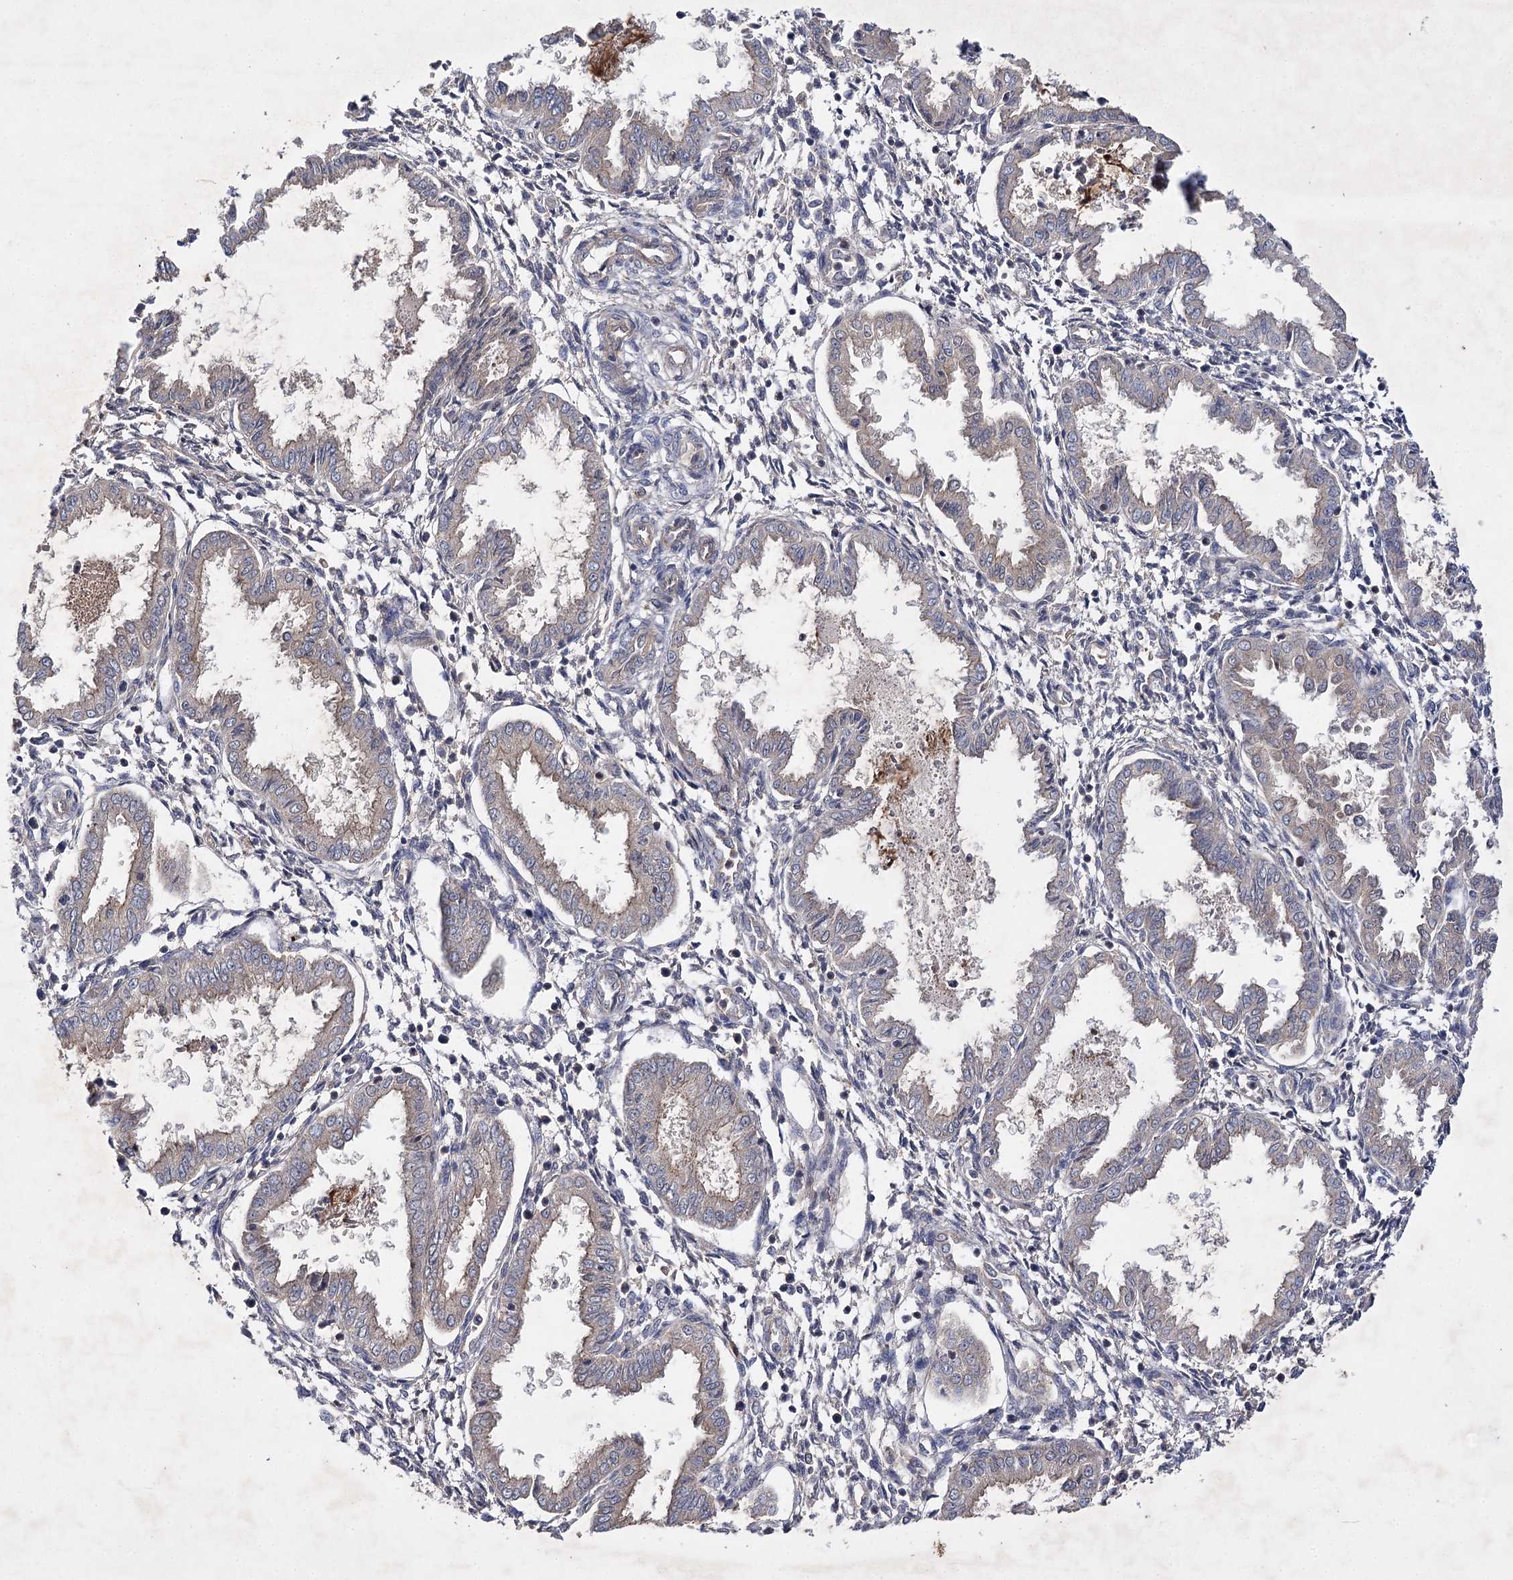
{"staining": {"intensity": "negative", "quantity": "none", "location": "none"}, "tissue": "endometrium", "cell_type": "Cells in endometrial stroma", "image_type": "normal", "snomed": [{"axis": "morphology", "description": "Normal tissue, NOS"}, {"axis": "topography", "description": "Endometrium"}], "caption": "This is a photomicrograph of immunohistochemistry (IHC) staining of unremarkable endometrium, which shows no staining in cells in endometrial stroma. (Stains: DAB (3,3'-diaminobenzidine) IHC with hematoxylin counter stain, Microscopy: brightfield microscopy at high magnification).", "gene": "BCR", "patient": {"sex": "female", "age": 33}}